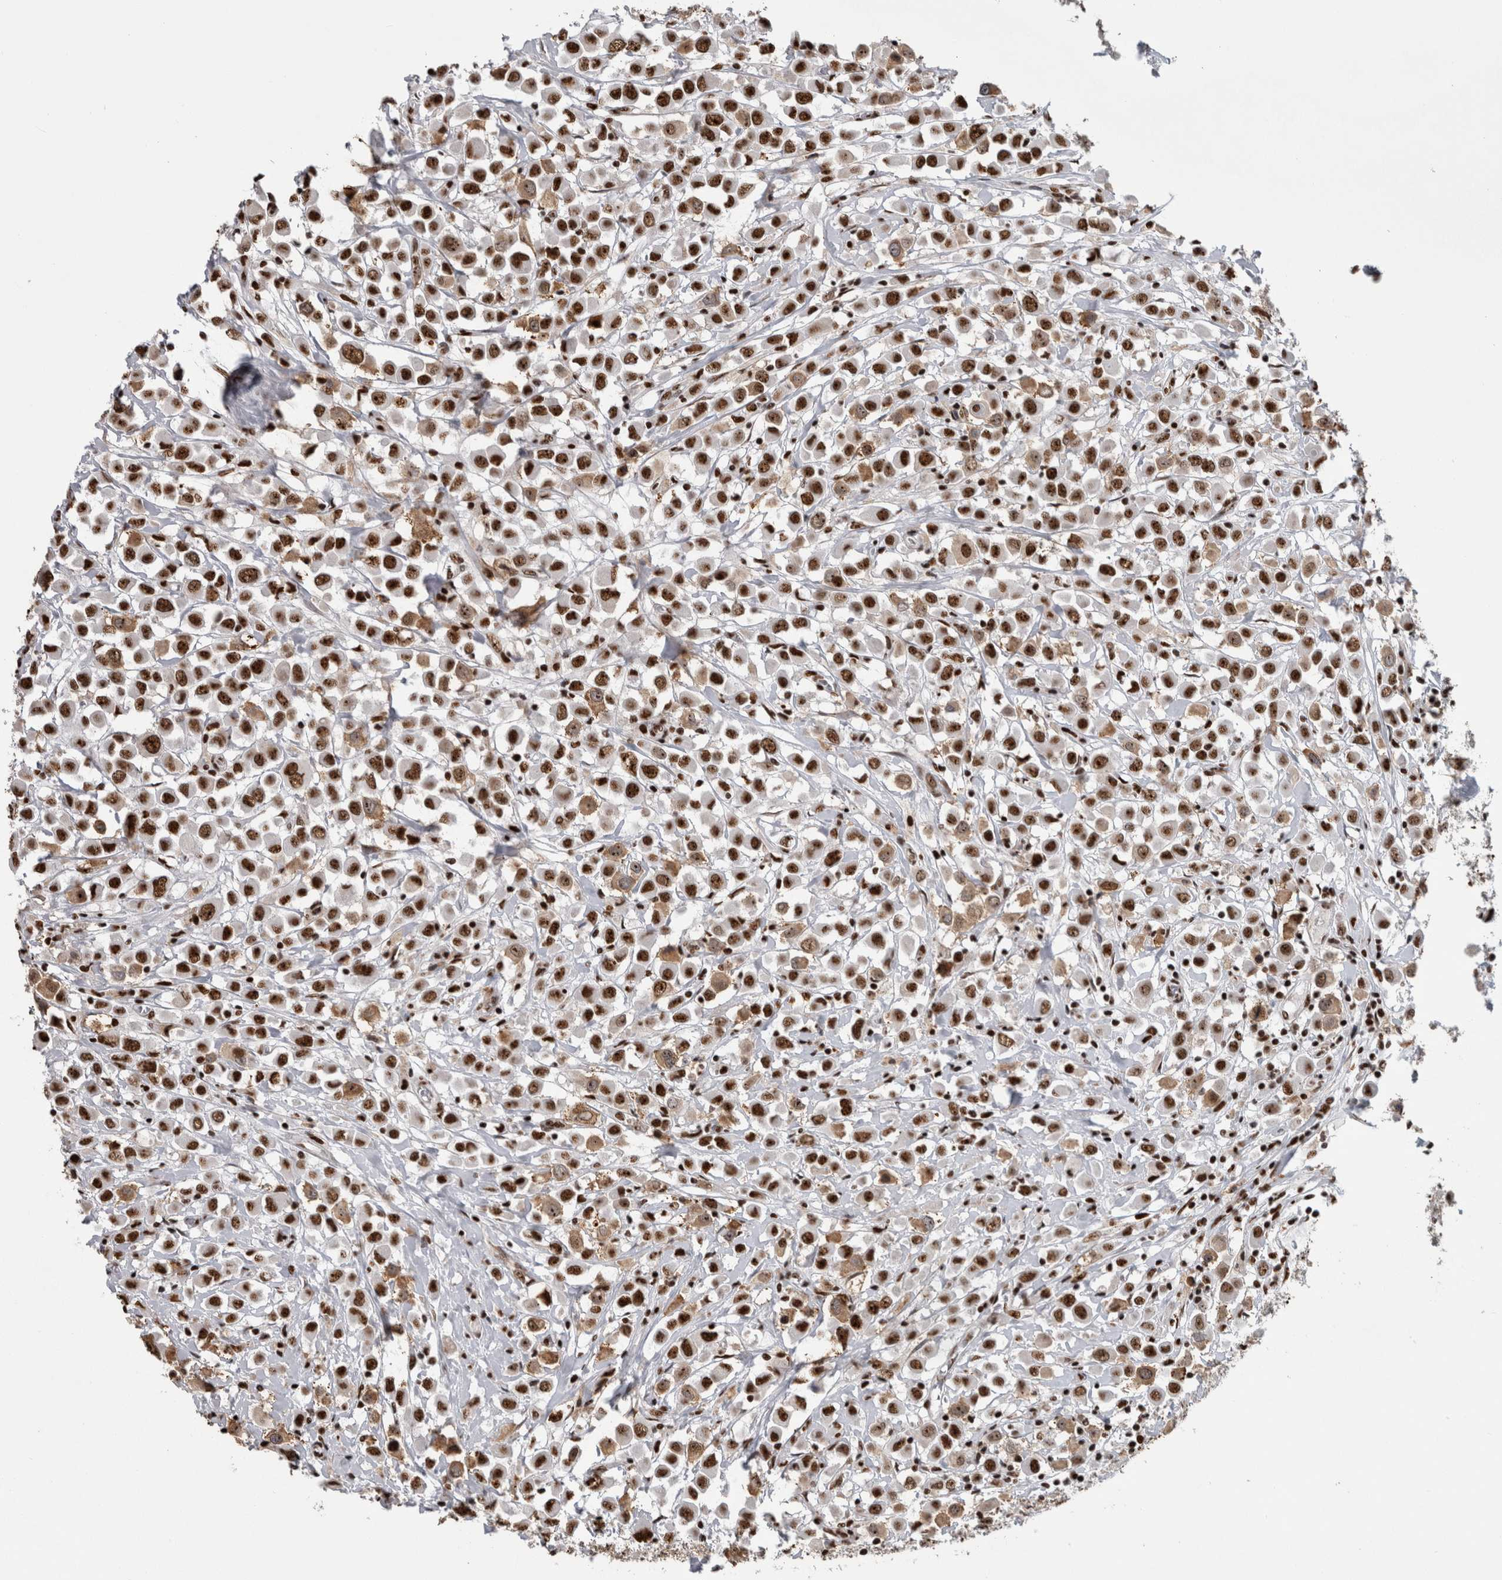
{"staining": {"intensity": "strong", "quantity": ">75%", "location": "cytoplasmic/membranous,nuclear"}, "tissue": "breast cancer", "cell_type": "Tumor cells", "image_type": "cancer", "snomed": [{"axis": "morphology", "description": "Duct carcinoma"}, {"axis": "topography", "description": "Breast"}], "caption": "Protein expression analysis of invasive ductal carcinoma (breast) demonstrates strong cytoplasmic/membranous and nuclear positivity in about >75% of tumor cells.", "gene": "NCL", "patient": {"sex": "female", "age": 61}}